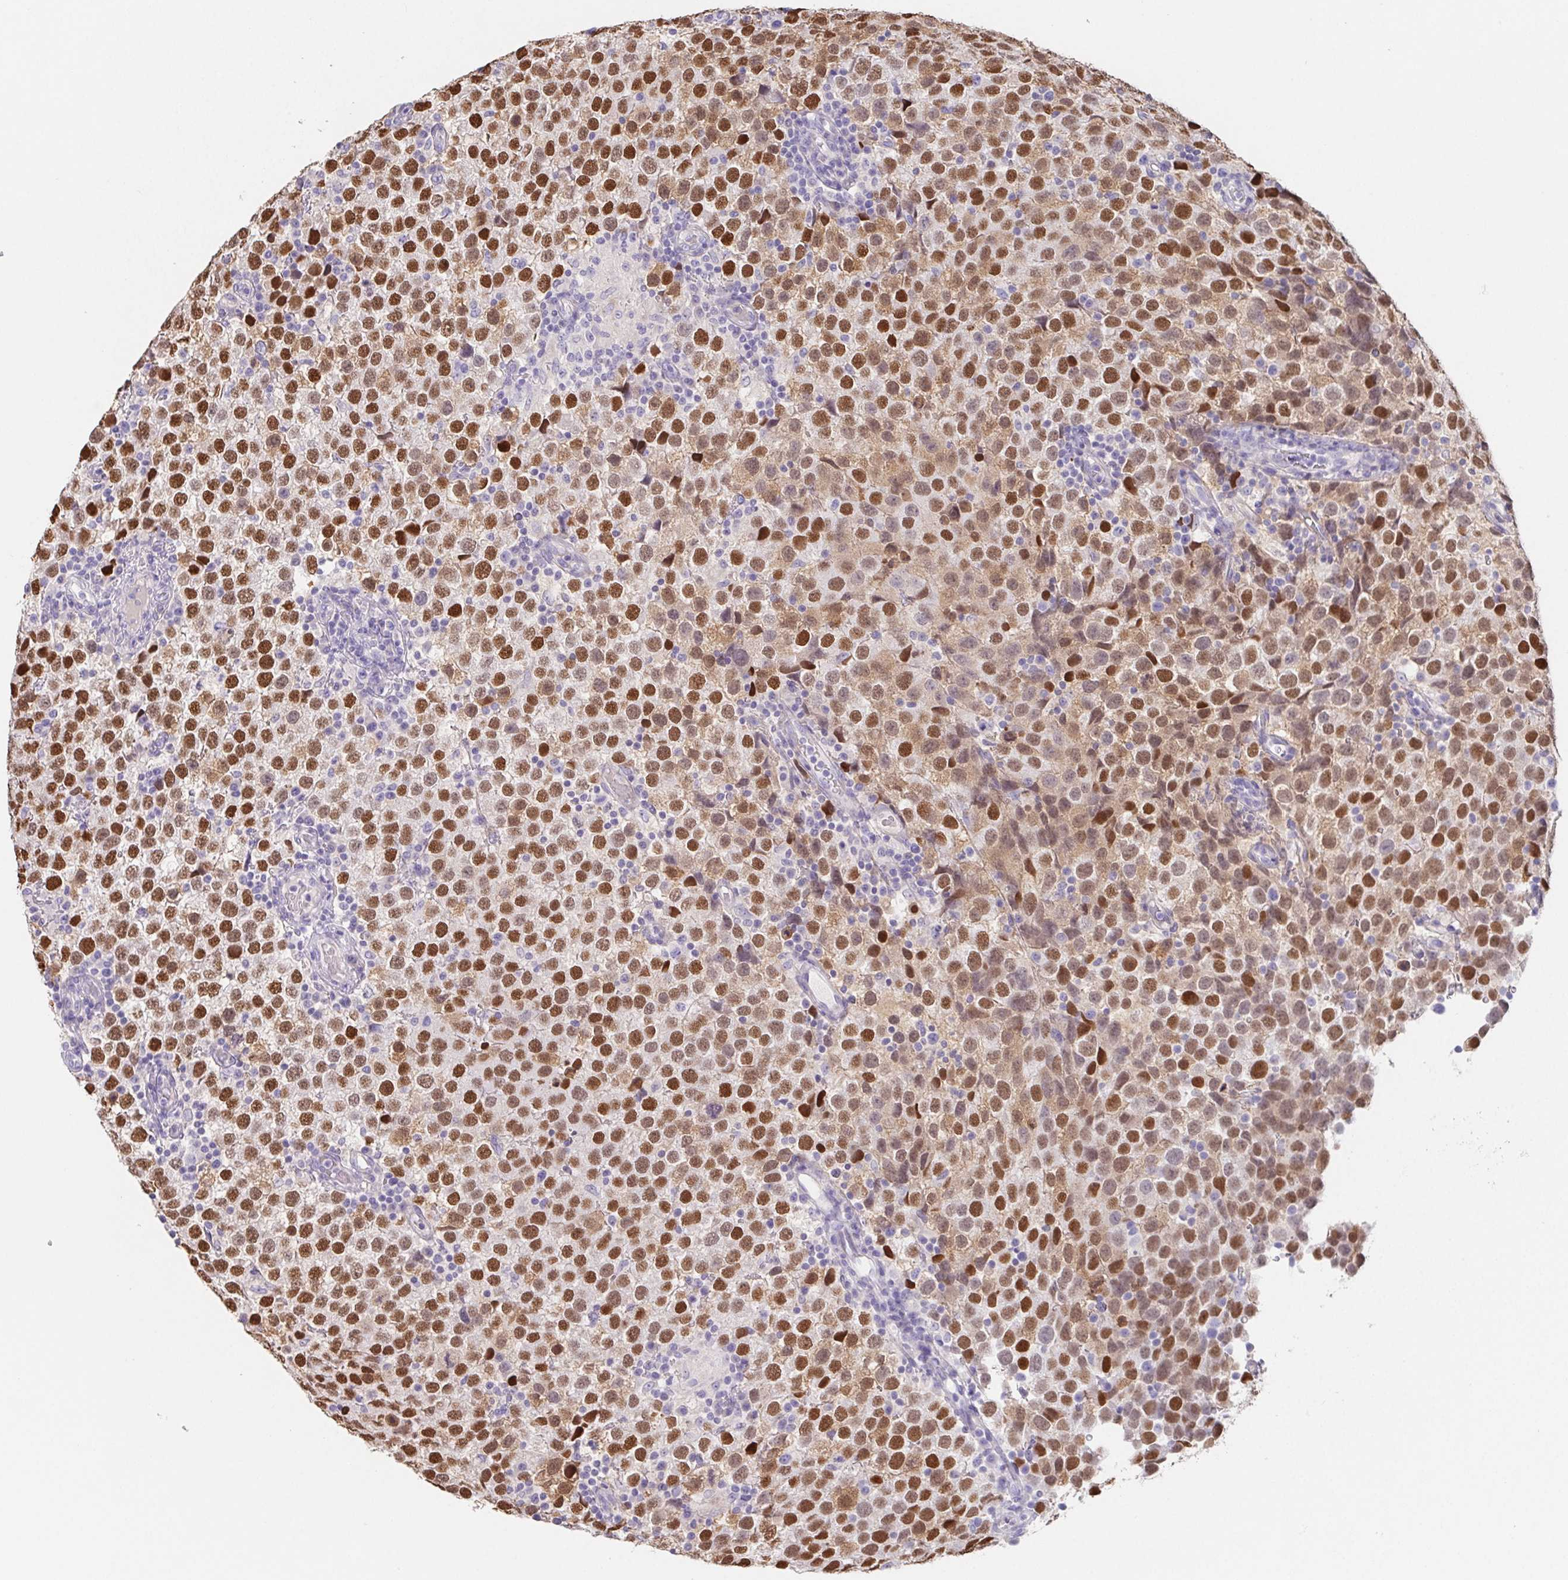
{"staining": {"intensity": "strong", "quantity": ">75%", "location": "nuclear"}, "tissue": "testis cancer", "cell_type": "Tumor cells", "image_type": "cancer", "snomed": [{"axis": "morphology", "description": "Seminoma, NOS"}, {"axis": "topography", "description": "Testis"}], "caption": "Immunohistochemical staining of human seminoma (testis) exhibits high levels of strong nuclear expression in about >75% of tumor cells.", "gene": "HDGFL1", "patient": {"sex": "male", "age": 34}}